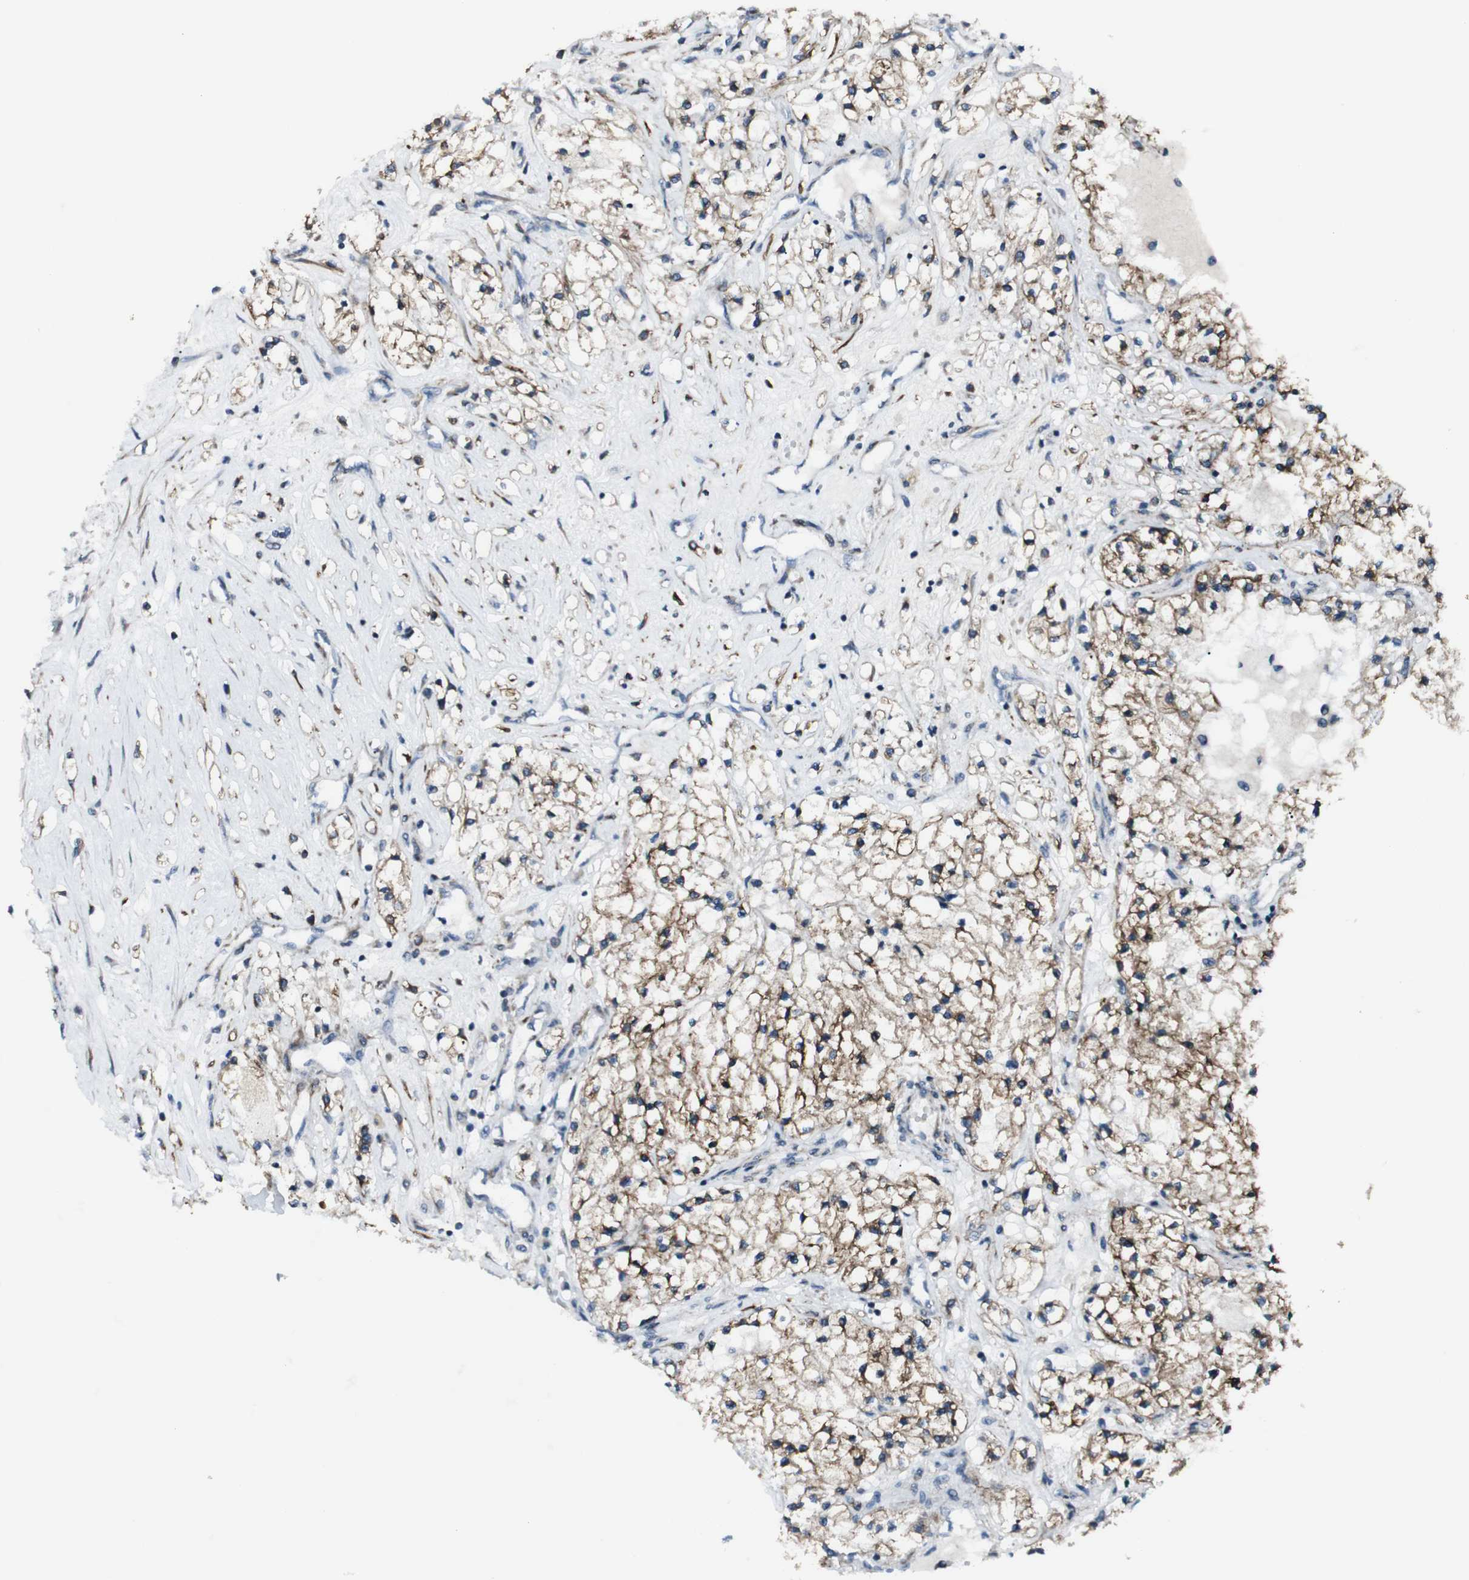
{"staining": {"intensity": "weak", "quantity": "25%-75%", "location": "cytoplasmic/membranous"}, "tissue": "renal cancer", "cell_type": "Tumor cells", "image_type": "cancer", "snomed": [{"axis": "morphology", "description": "Adenocarcinoma, NOS"}, {"axis": "topography", "description": "Kidney"}], "caption": "Brown immunohistochemical staining in human renal cancer displays weak cytoplasmic/membranous staining in about 25%-75% of tumor cells.", "gene": "LNPK", "patient": {"sex": "male", "age": 68}}